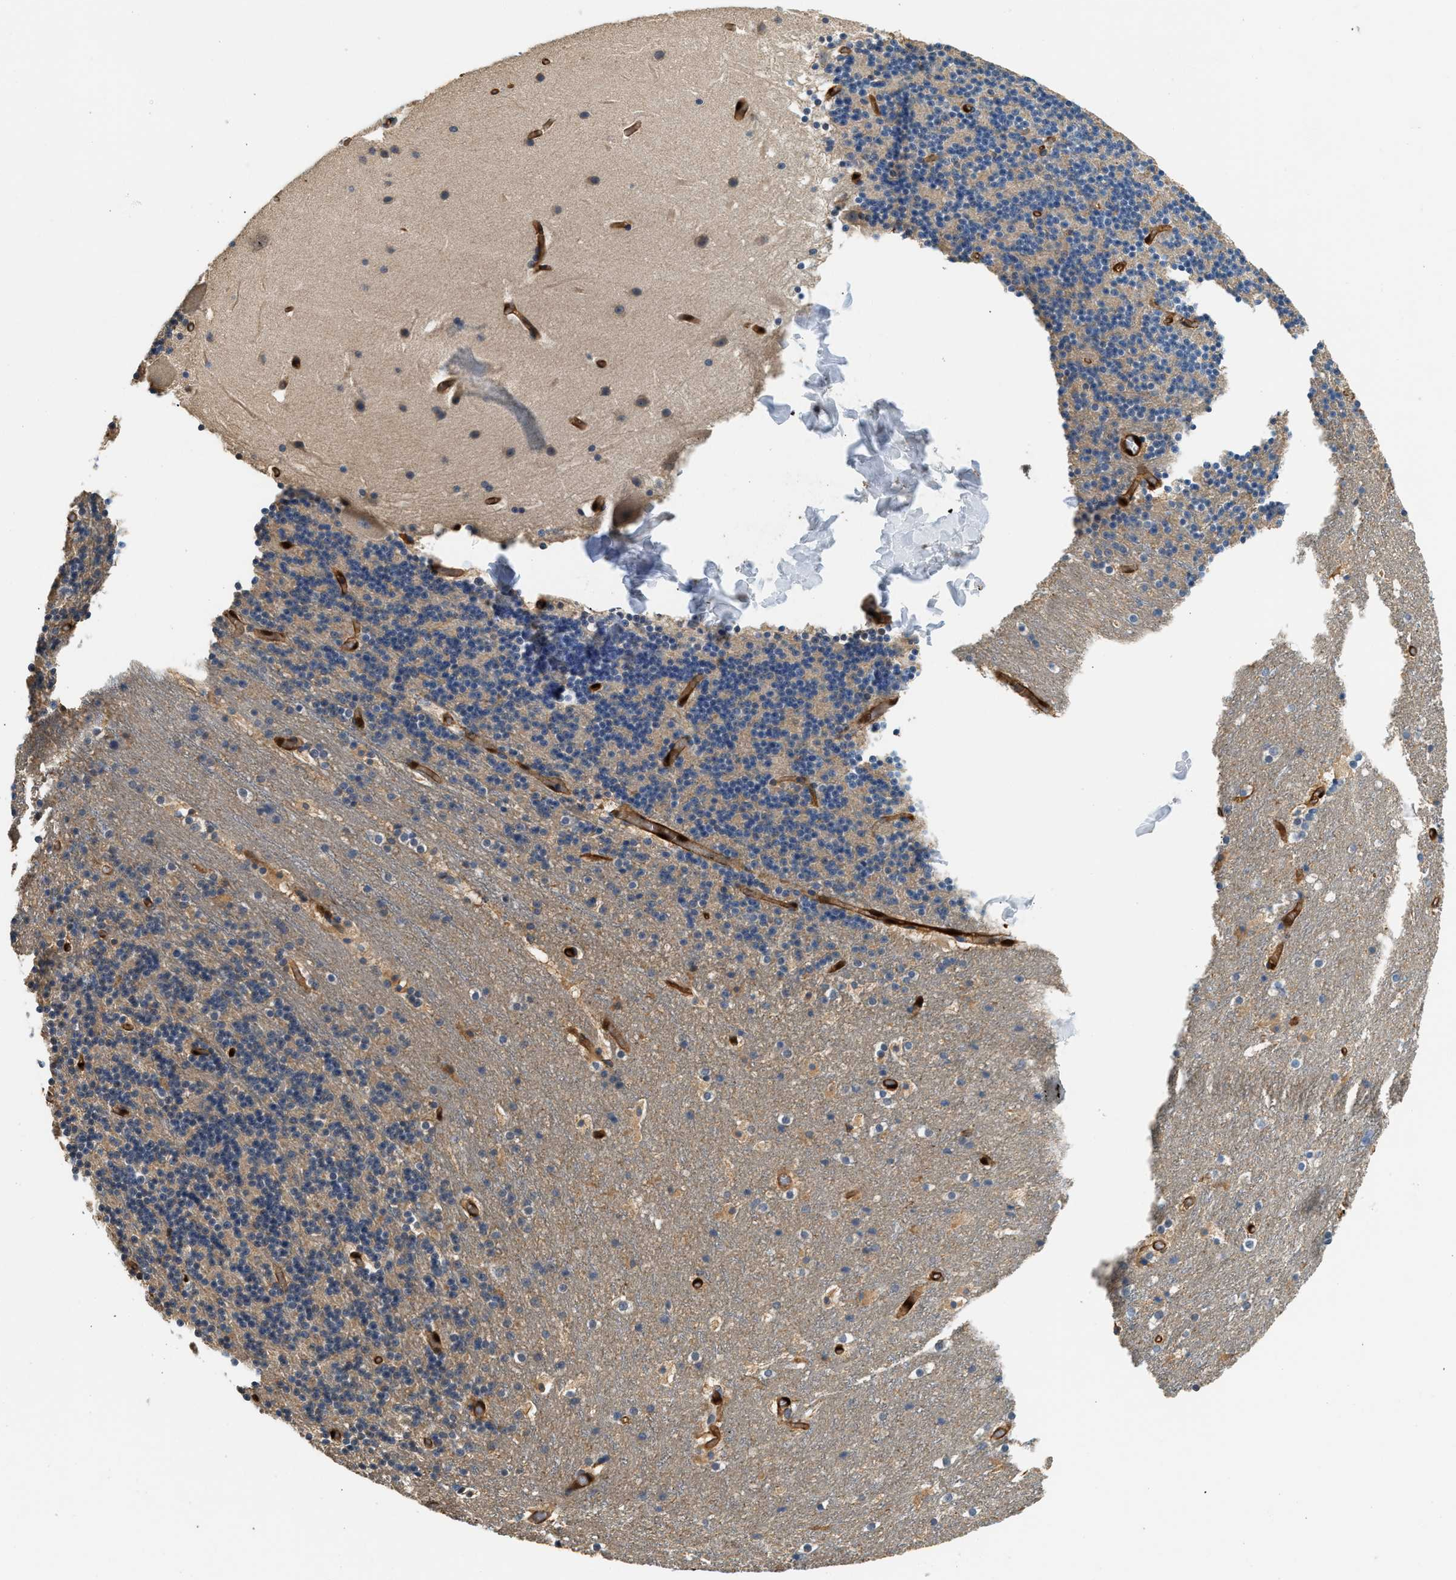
{"staining": {"intensity": "weak", "quantity": "<25%", "location": "cytoplasmic/membranous"}, "tissue": "cerebellum", "cell_type": "Cells in granular layer", "image_type": "normal", "snomed": [{"axis": "morphology", "description": "Normal tissue, NOS"}, {"axis": "topography", "description": "Cerebellum"}], "caption": "IHC of unremarkable human cerebellum shows no staining in cells in granular layer. (Stains: DAB immunohistochemistry (IHC) with hematoxylin counter stain, Microscopy: brightfield microscopy at high magnification).", "gene": "ANXA3", "patient": {"sex": "male", "age": 45}}